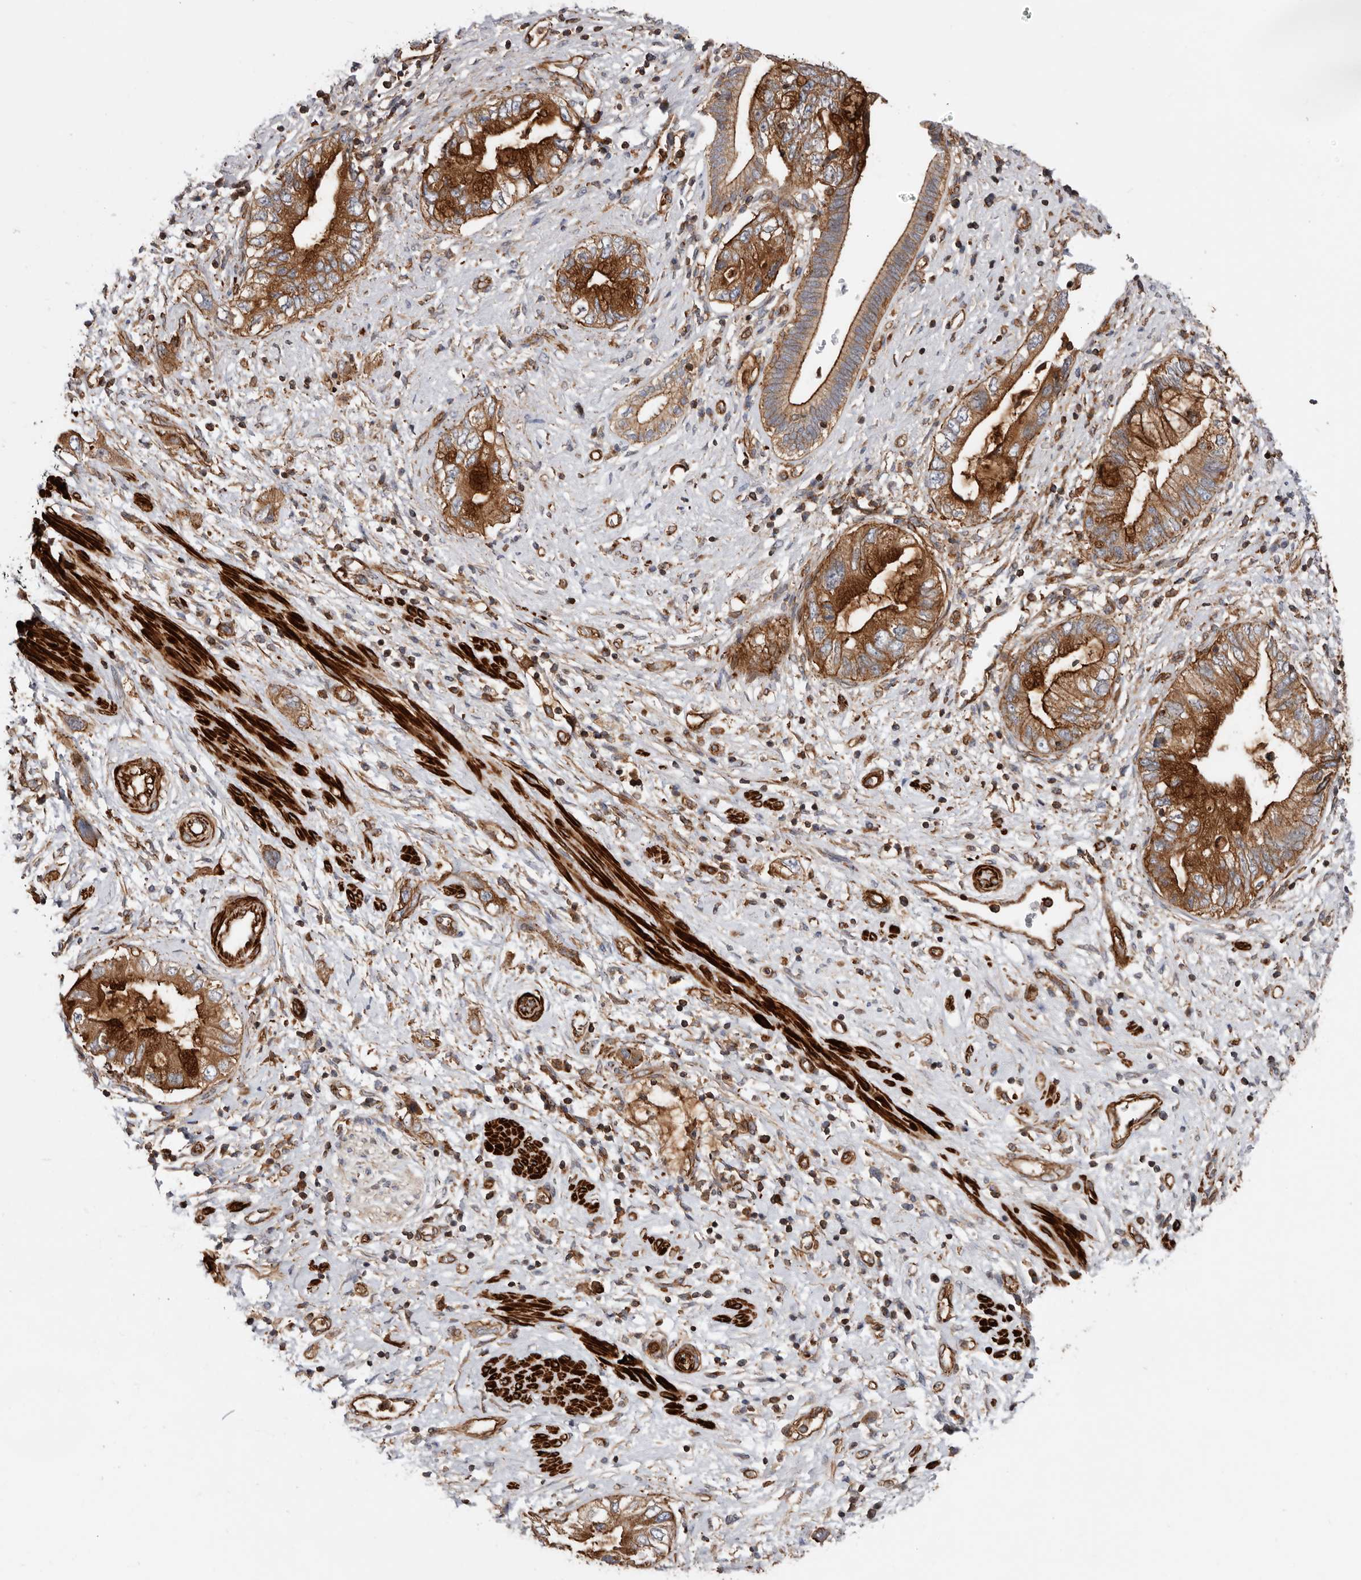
{"staining": {"intensity": "strong", "quantity": ">75%", "location": "cytoplasmic/membranous"}, "tissue": "pancreatic cancer", "cell_type": "Tumor cells", "image_type": "cancer", "snomed": [{"axis": "morphology", "description": "Adenocarcinoma, NOS"}, {"axis": "topography", "description": "Pancreas"}], "caption": "IHC staining of pancreatic cancer, which displays high levels of strong cytoplasmic/membranous expression in approximately >75% of tumor cells indicating strong cytoplasmic/membranous protein staining. The staining was performed using DAB (3,3'-diaminobenzidine) (brown) for protein detection and nuclei were counterstained in hematoxylin (blue).", "gene": "TMC7", "patient": {"sex": "female", "age": 73}}